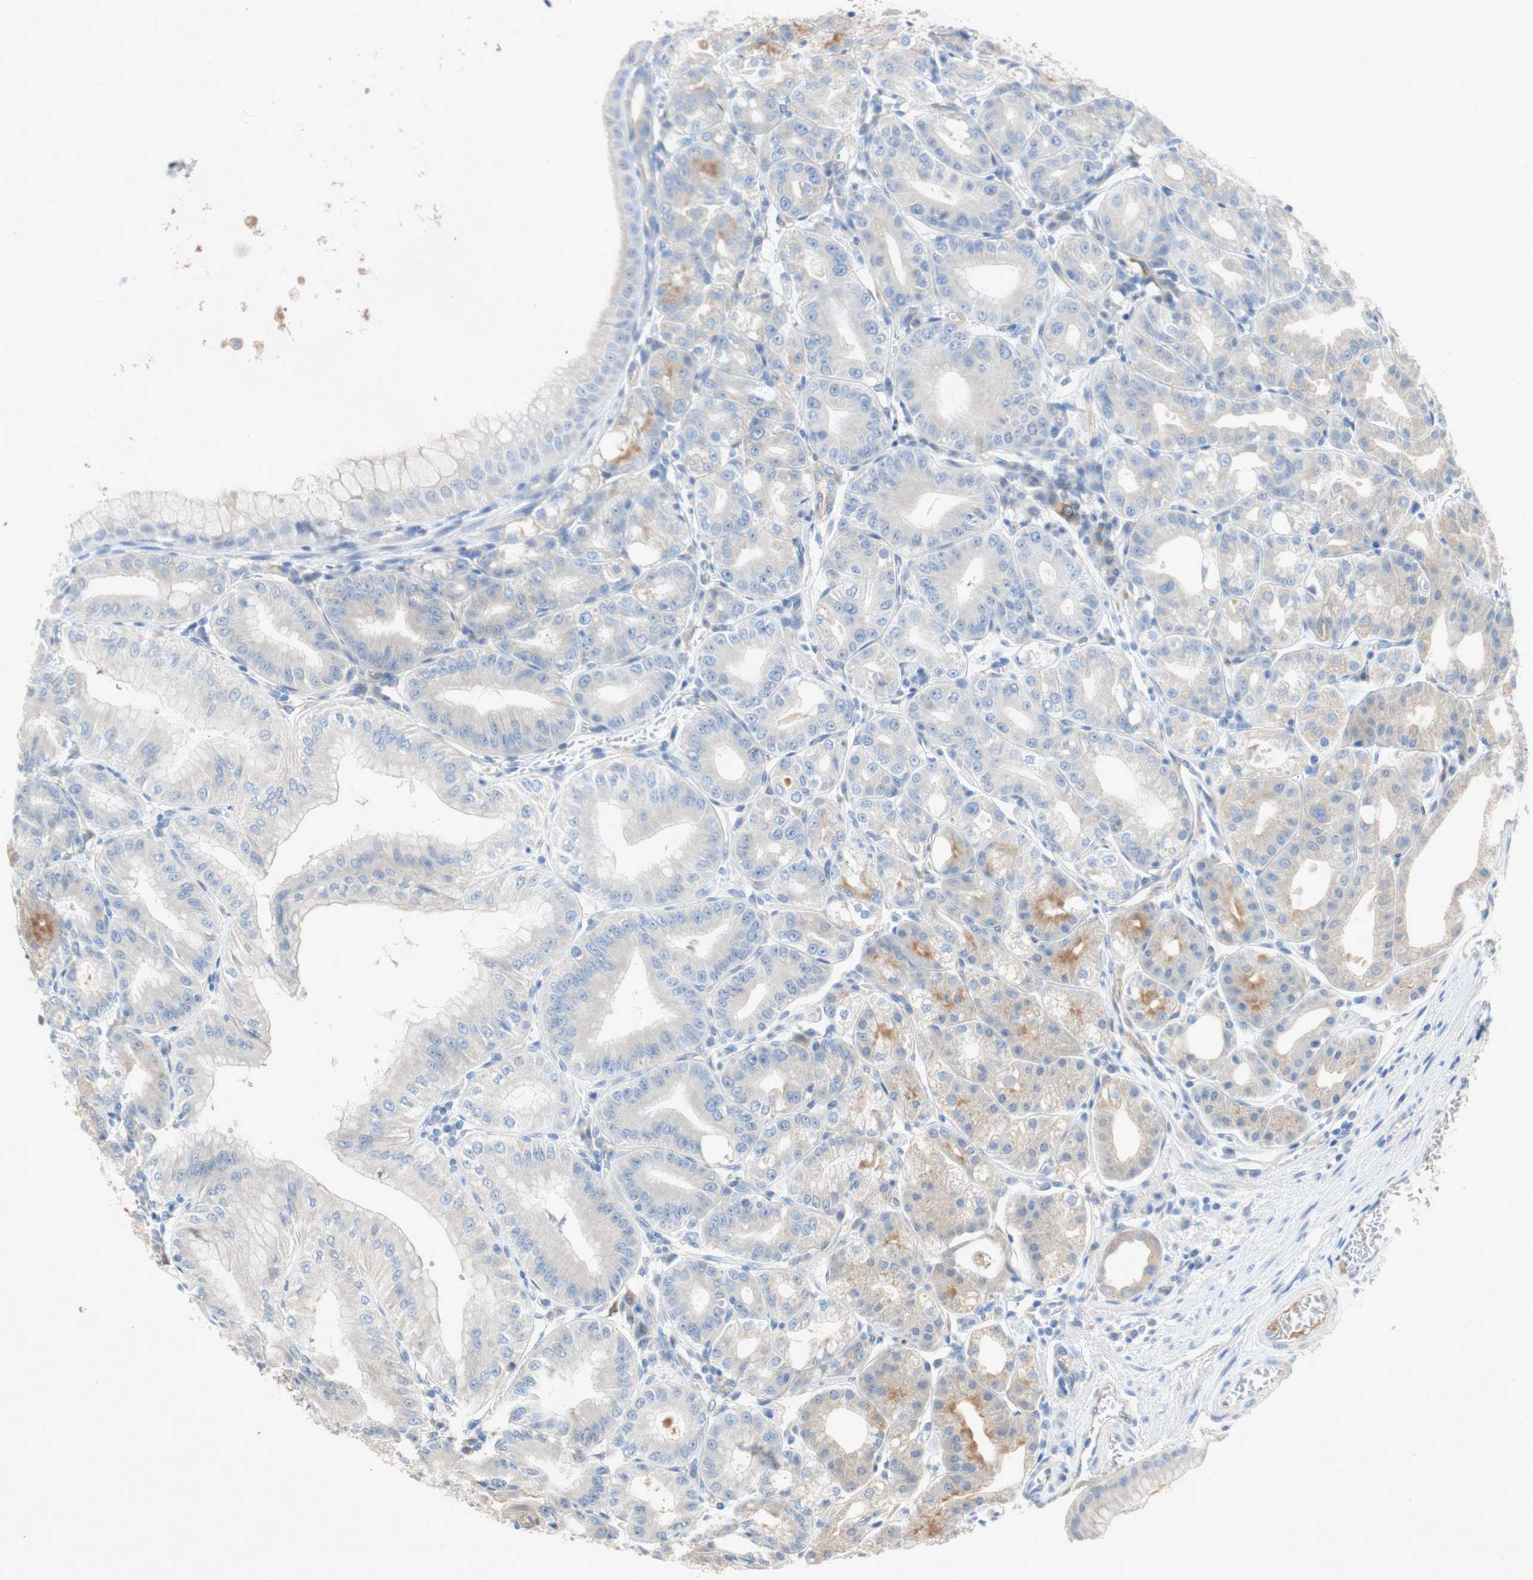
{"staining": {"intensity": "weak", "quantity": "<25%", "location": "cytoplasmic/membranous"}, "tissue": "stomach", "cell_type": "Glandular cells", "image_type": "normal", "snomed": [{"axis": "morphology", "description": "Normal tissue, NOS"}, {"axis": "topography", "description": "Stomach, lower"}], "caption": "Glandular cells are negative for protein expression in benign human stomach. Nuclei are stained in blue.", "gene": "RELB", "patient": {"sex": "male", "age": 71}}